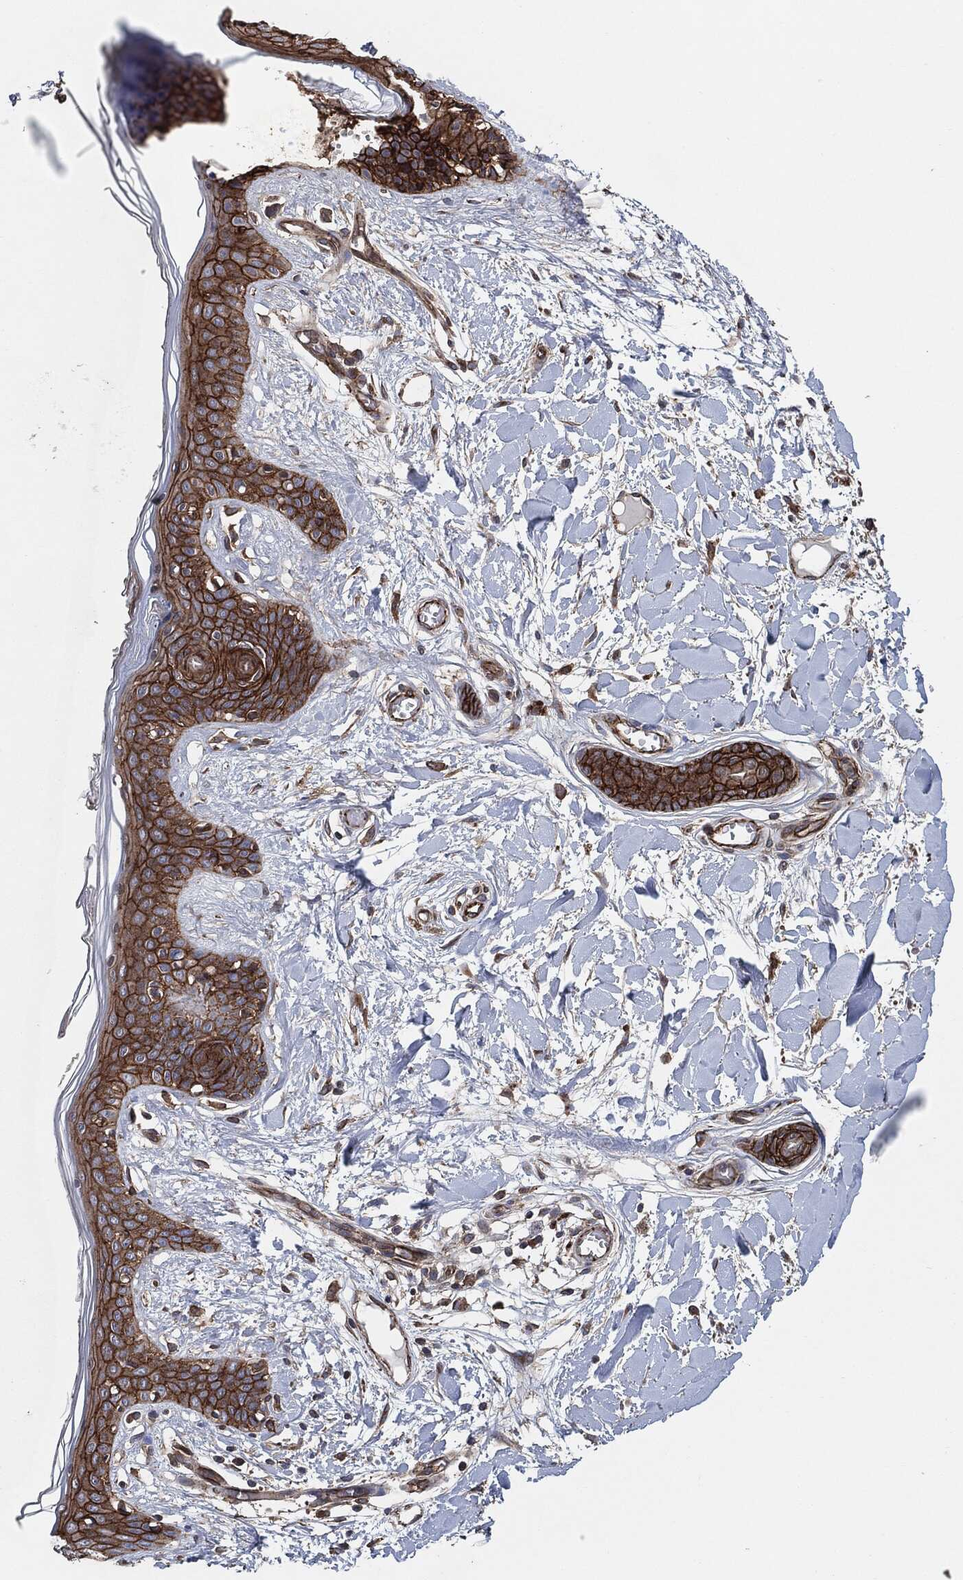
{"staining": {"intensity": "strong", "quantity": ">75%", "location": "cytoplasmic/membranous"}, "tissue": "skin", "cell_type": "Fibroblasts", "image_type": "normal", "snomed": [{"axis": "morphology", "description": "Normal tissue, NOS"}, {"axis": "topography", "description": "Skin"}], "caption": "The micrograph displays a brown stain indicating the presence of a protein in the cytoplasmic/membranous of fibroblasts in skin. The staining is performed using DAB brown chromogen to label protein expression. The nuclei are counter-stained blue using hematoxylin.", "gene": "CTNNA1", "patient": {"sex": "female", "age": 34}}